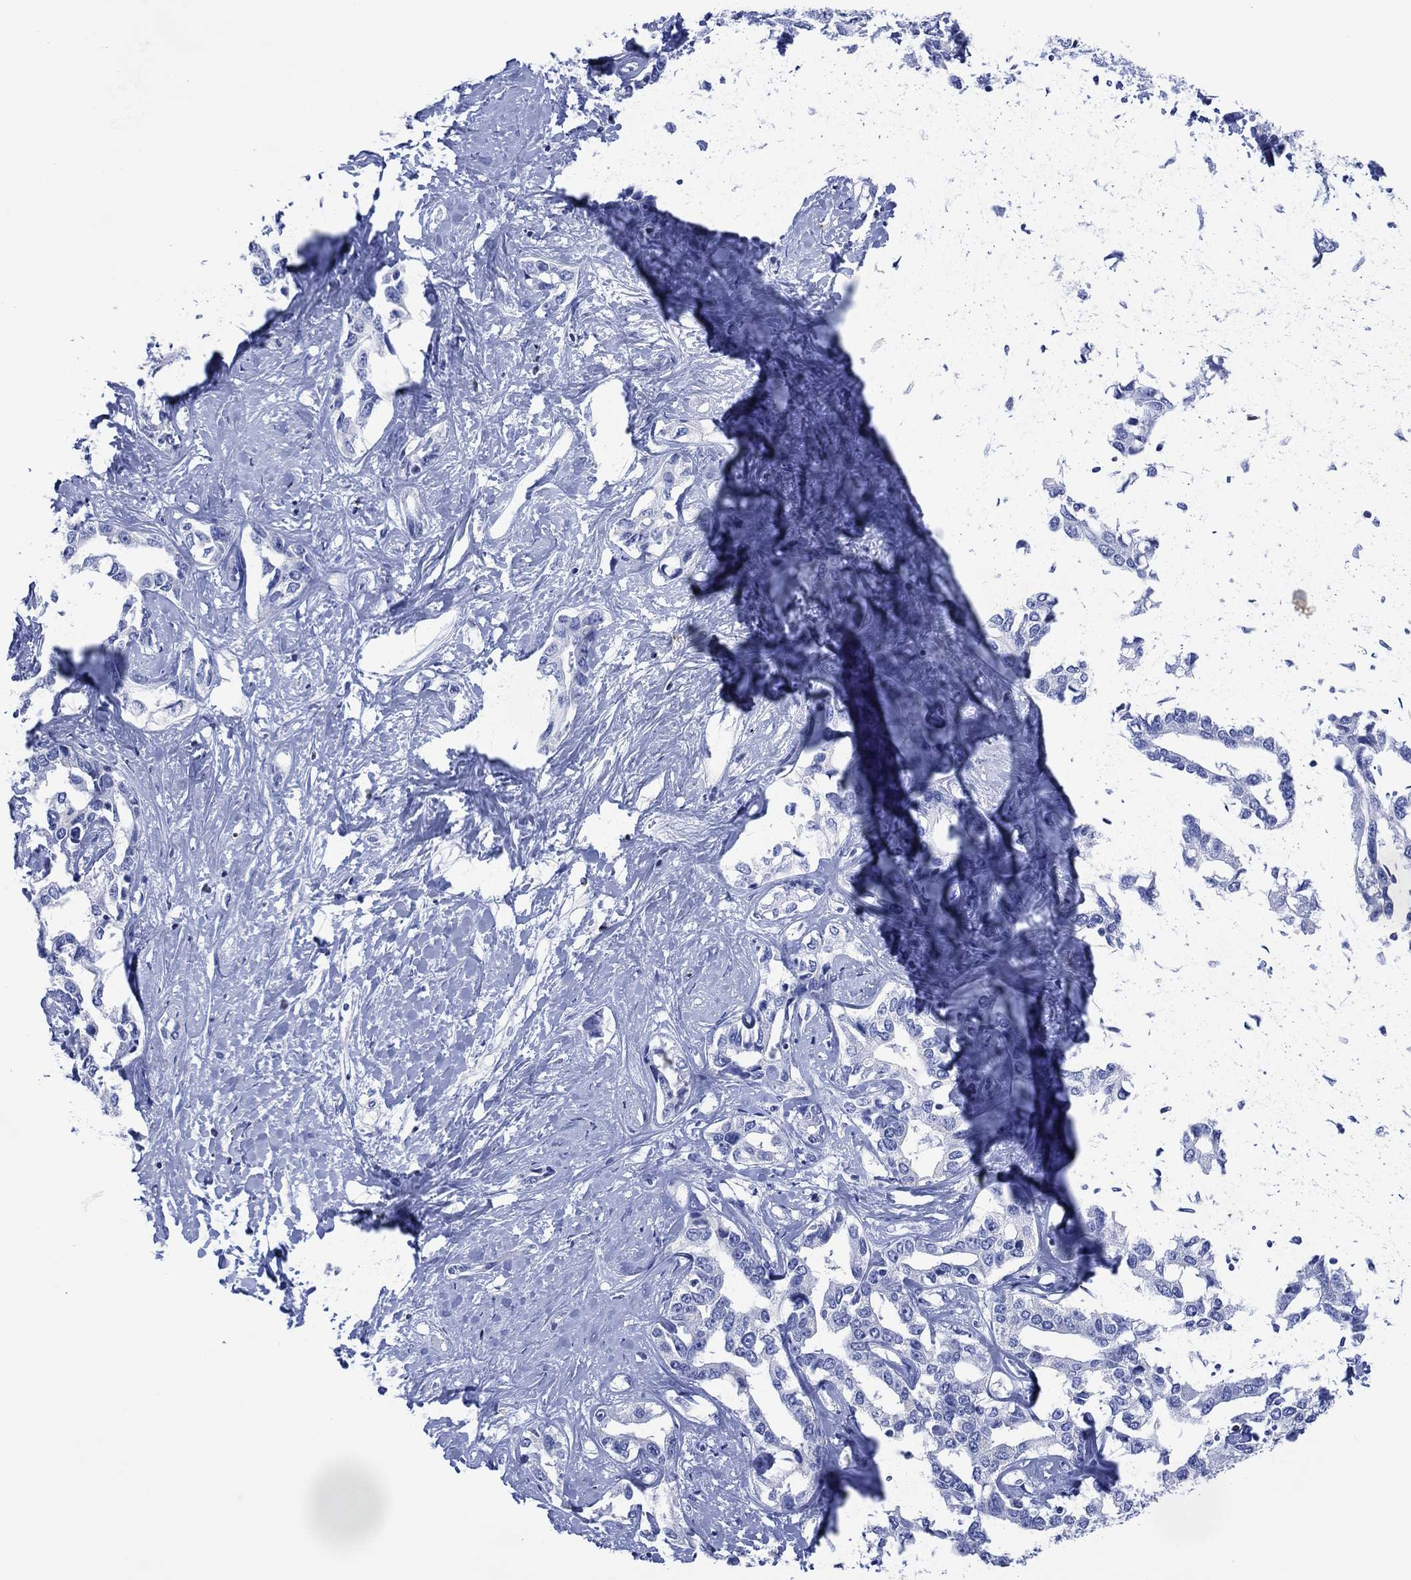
{"staining": {"intensity": "negative", "quantity": "none", "location": "none"}, "tissue": "liver cancer", "cell_type": "Tumor cells", "image_type": "cancer", "snomed": [{"axis": "morphology", "description": "Cholangiocarcinoma"}, {"axis": "topography", "description": "Liver"}], "caption": "Cholangiocarcinoma (liver) was stained to show a protein in brown. There is no significant positivity in tumor cells.", "gene": "DPP4", "patient": {"sex": "male", "age": 59}}